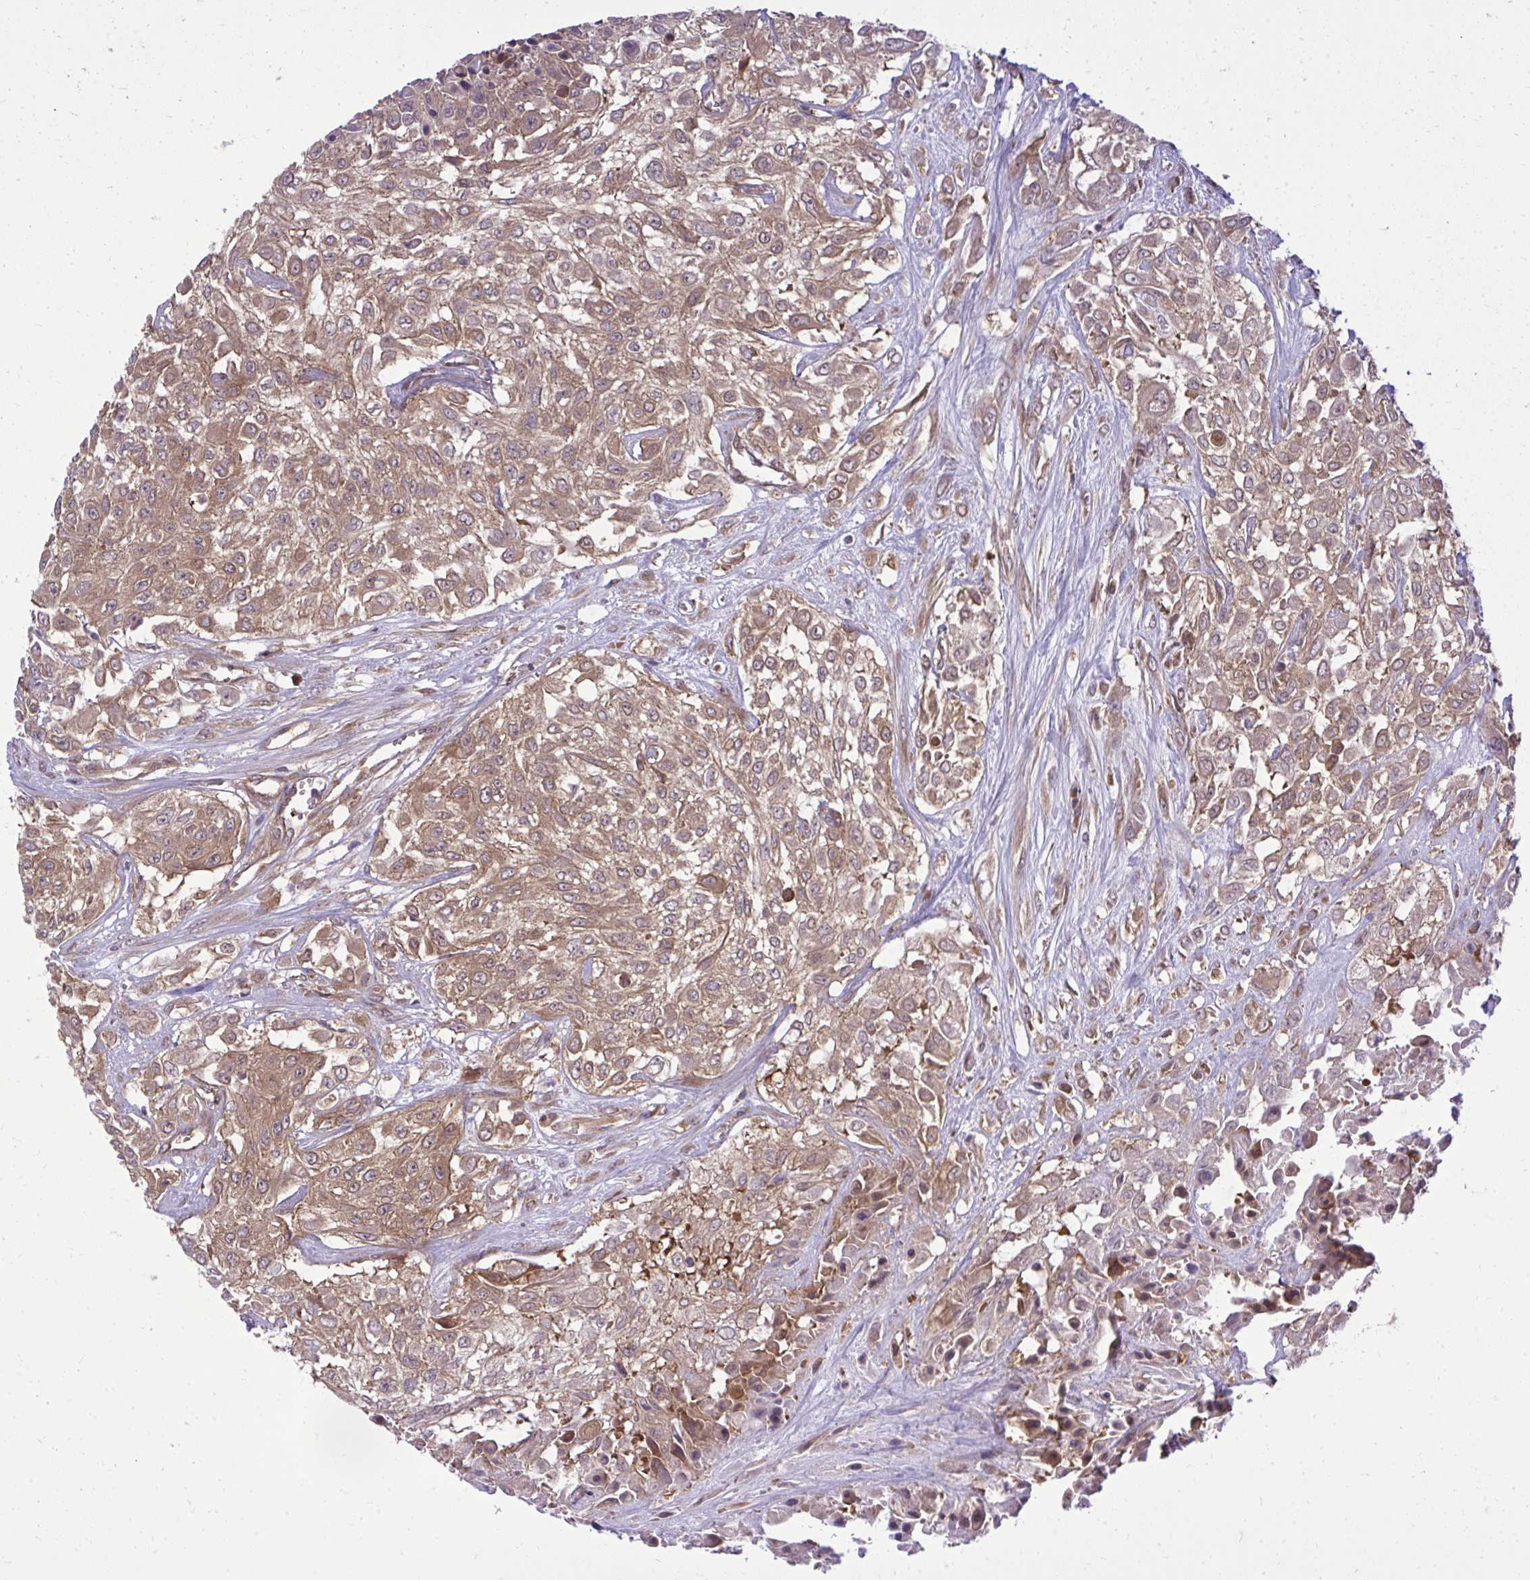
{"staining": {"intensity": "moderate", "quantity": ">75%", "location": "cytoplasmic/membranous"}, "tissue": "urothelial cancer", "cell_type": "Tumor cells", "image_type": "cancer", "snomed": [{"axis": "morphology", "description": "Urothelial carcinoma, High grade"}, {"axis": "topography", "description": "Urinary bladder"}], "caption": "A photomicrograph of human high-grade urothelial carcinoma stained for a protein reveals moderate cytoplasmic/membranous brown staining in tumor cells. (DAB = brown stain, brightfield microscopy at high magnification).", "gene": "PPP5C", "patient": {"sex": "male", "age": 57}}